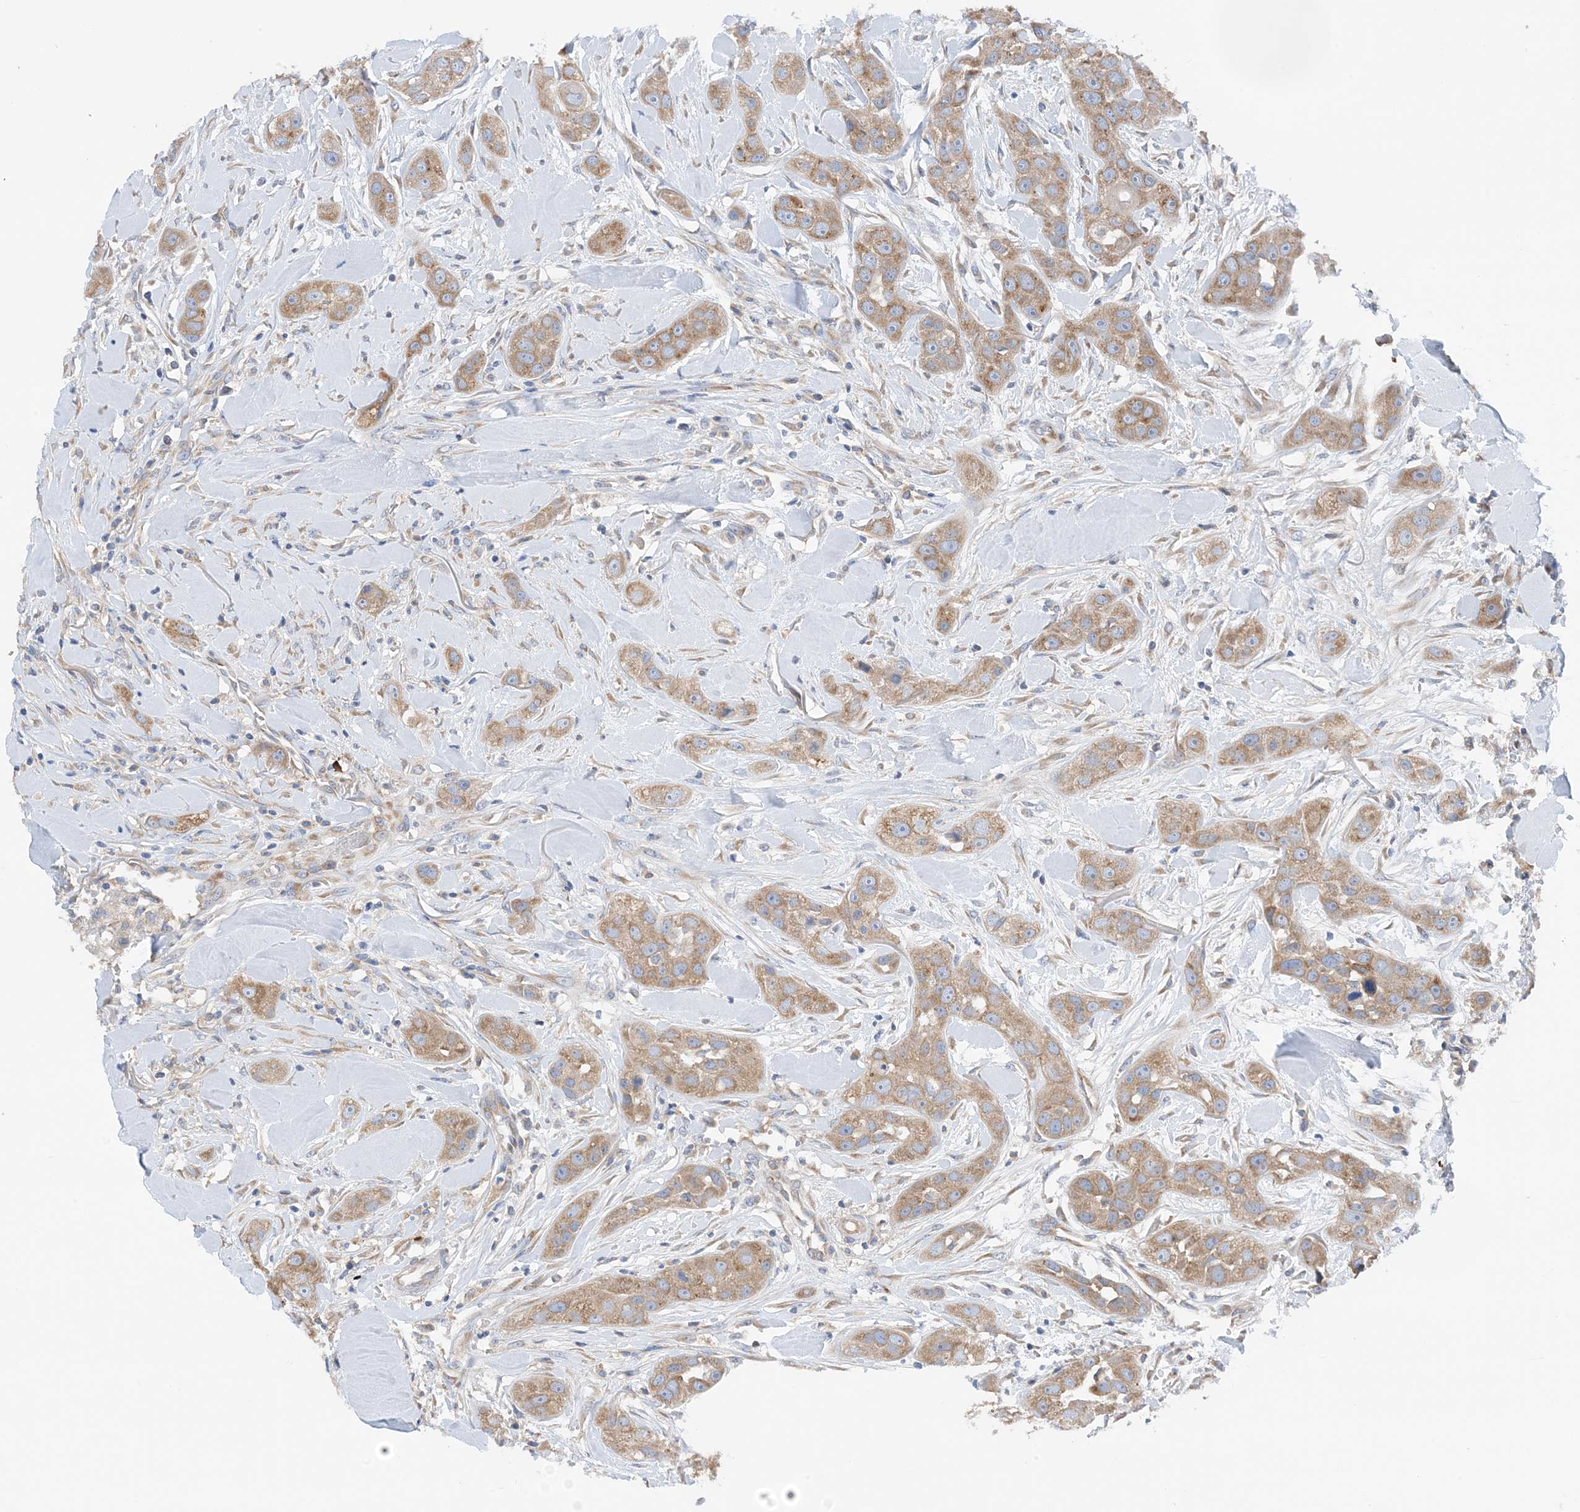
{"staining": {"intensity": "moderate", "quantity": ">75%", "location": "cytoplasmic/membranous"}, "tissue": "head and neck cancer", "cell_type": "Tumor cells", "image_type": "cancer", "snomed": [{"axis": "morphology", "description": "Normal tissue, NOS"}, {"axis": "morphology", "description": "Squamous cell carcinoma, NOS"}, {"axis": "topography", "description": "Skeletal muscle"}, {"axis": "topography", "description": "Head-Neck"}], "caption": "This histopathology image demonstrates immunohistochemistry (IHC) staining of human squamous cell carcinoma (head and neck), with medium moderate cytoplasmic/membranous positivity in about >75% of tumor cells.", "gene": "SLC5A11", "patient": {"sex": "male", "age": 51}}